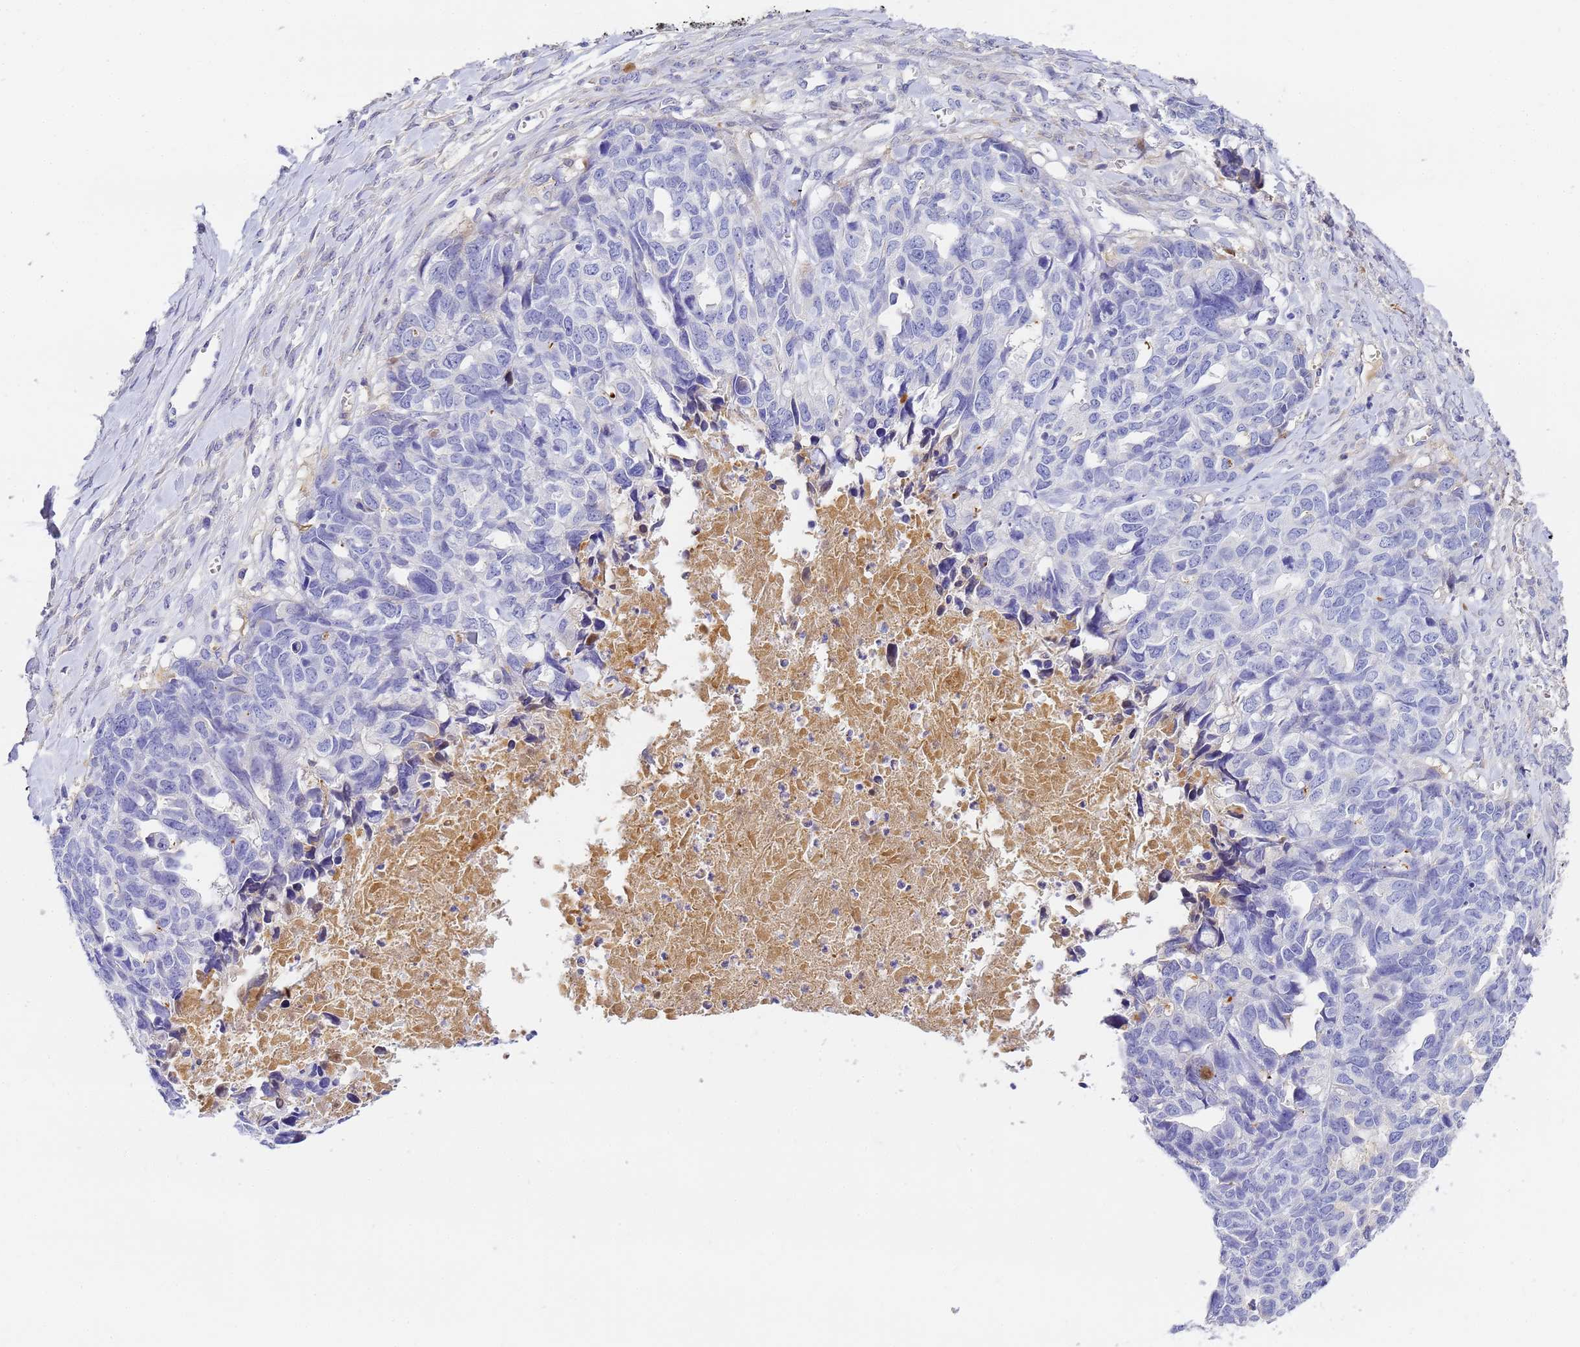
{"staining": {"intensity": "negative", "quantity": "none", "location": "none"}, "tissue": "ovarian cancer", "cell_type": "Tumor cells", "image_type": "cancer", "snomed": [{"axis": "morphology", "description": "Cystadenocarcinoma, serous, NOS"}, {"axis": "topography", "description": "Ovary"}], "caption": "An immunohistochemistry (IHC) micrograph of ovarian serous cystadenocarcinoma is shown. There is no staining in tumor cells of ovarian serous cystadenocarcinoma. (Brightfield microscopy of DAB (3,3'-diaminobenzidine) immunohistochemistry (IHC) at high magnification).", "gene": "CFHR2", "patient": {"sex": "female", "age": 79}}